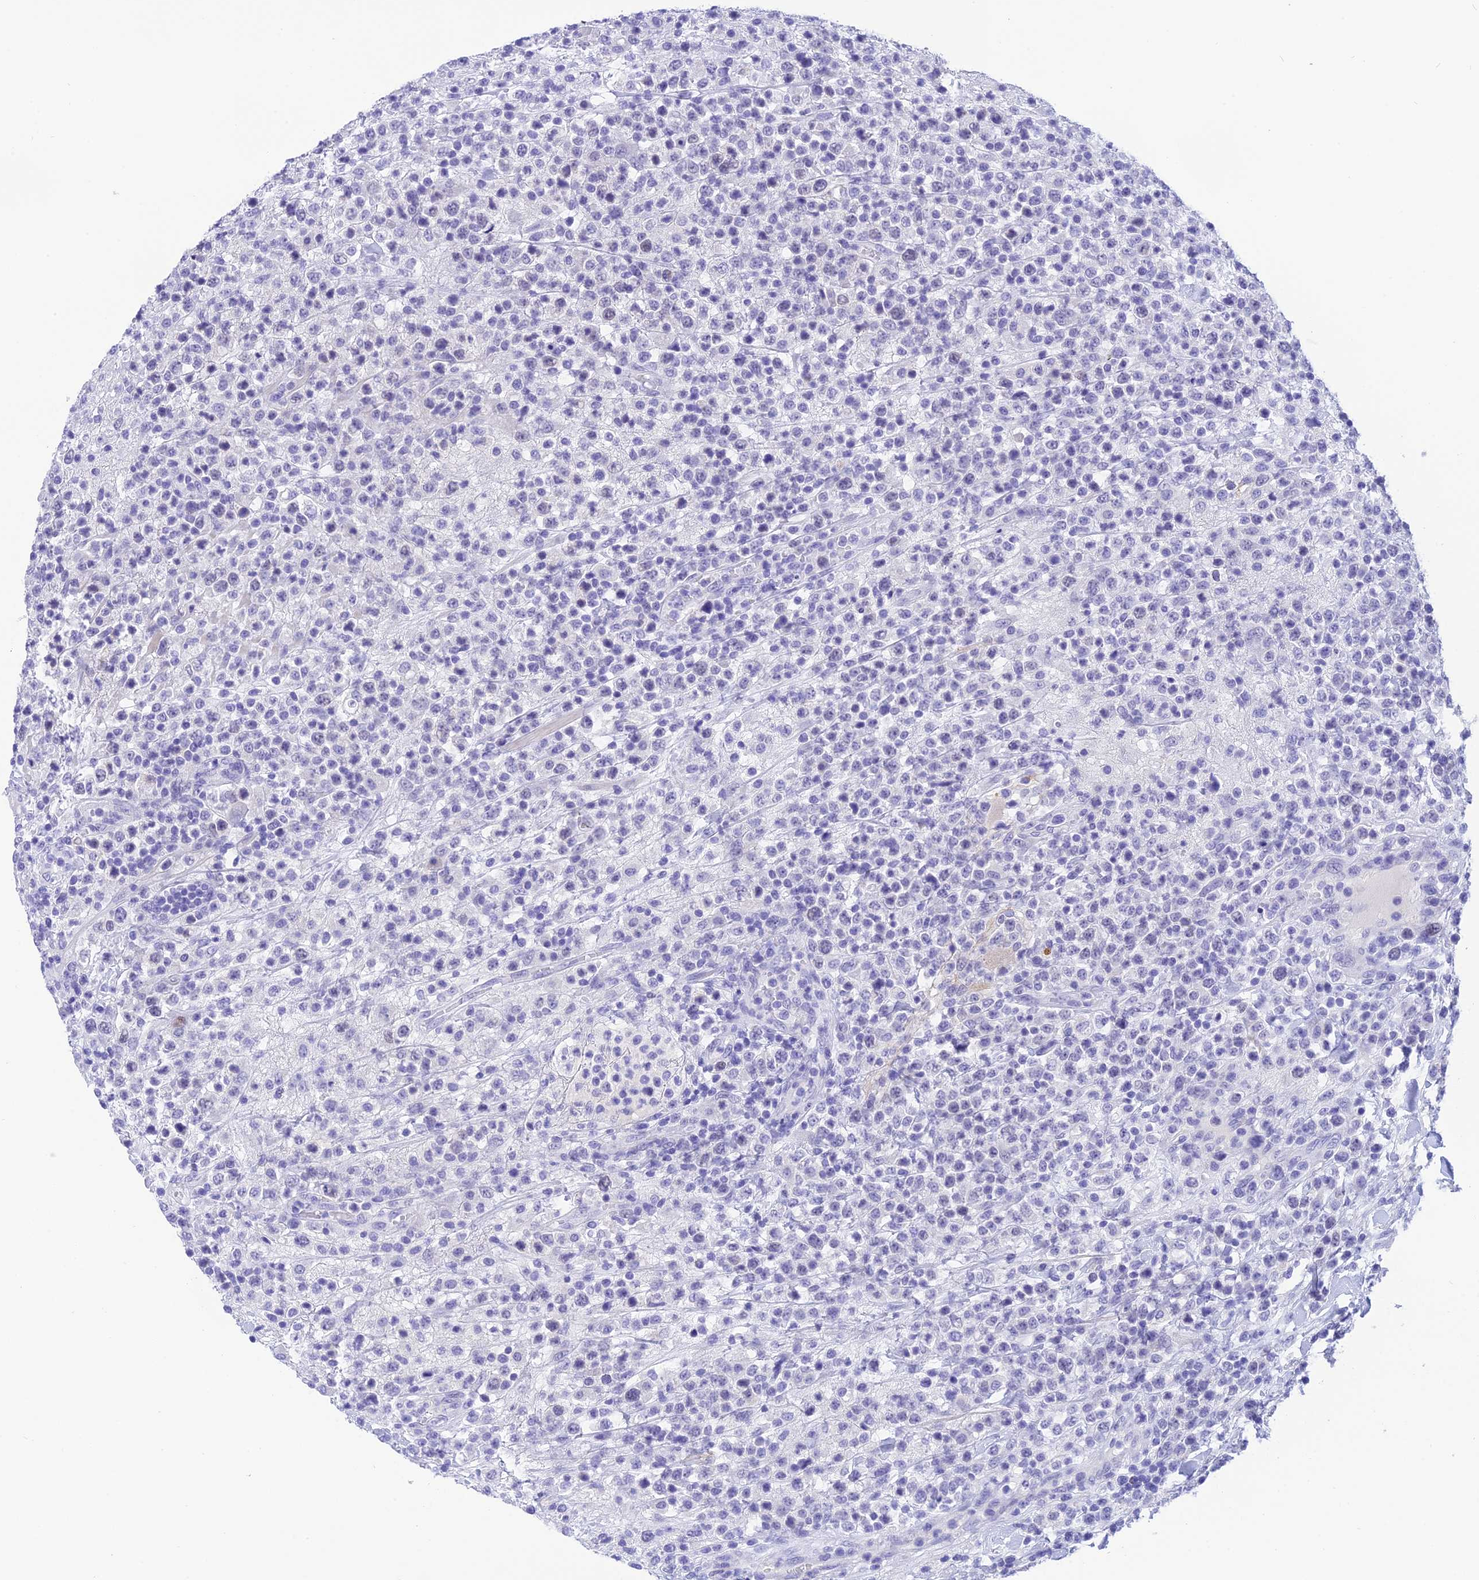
{"staining": {"intensity": "negative", "quantity": "none", "location": "none"}, "tissue": "lymphoma", "cell_type": "Tumor cells", "image_type": "cancer", "snomed": [{"axis": "morphology", "description": "Malignant lymphoma, non-Hodgkin's type, High grade"}, {"axis": "topography", "description": "Colon"}], "caption": "Immunohistochemical staining of lymphoma reveals no significant positivity in tumor cells.", "gene": "KDELR3", "patient": {"sex": "female", "age": 53}}